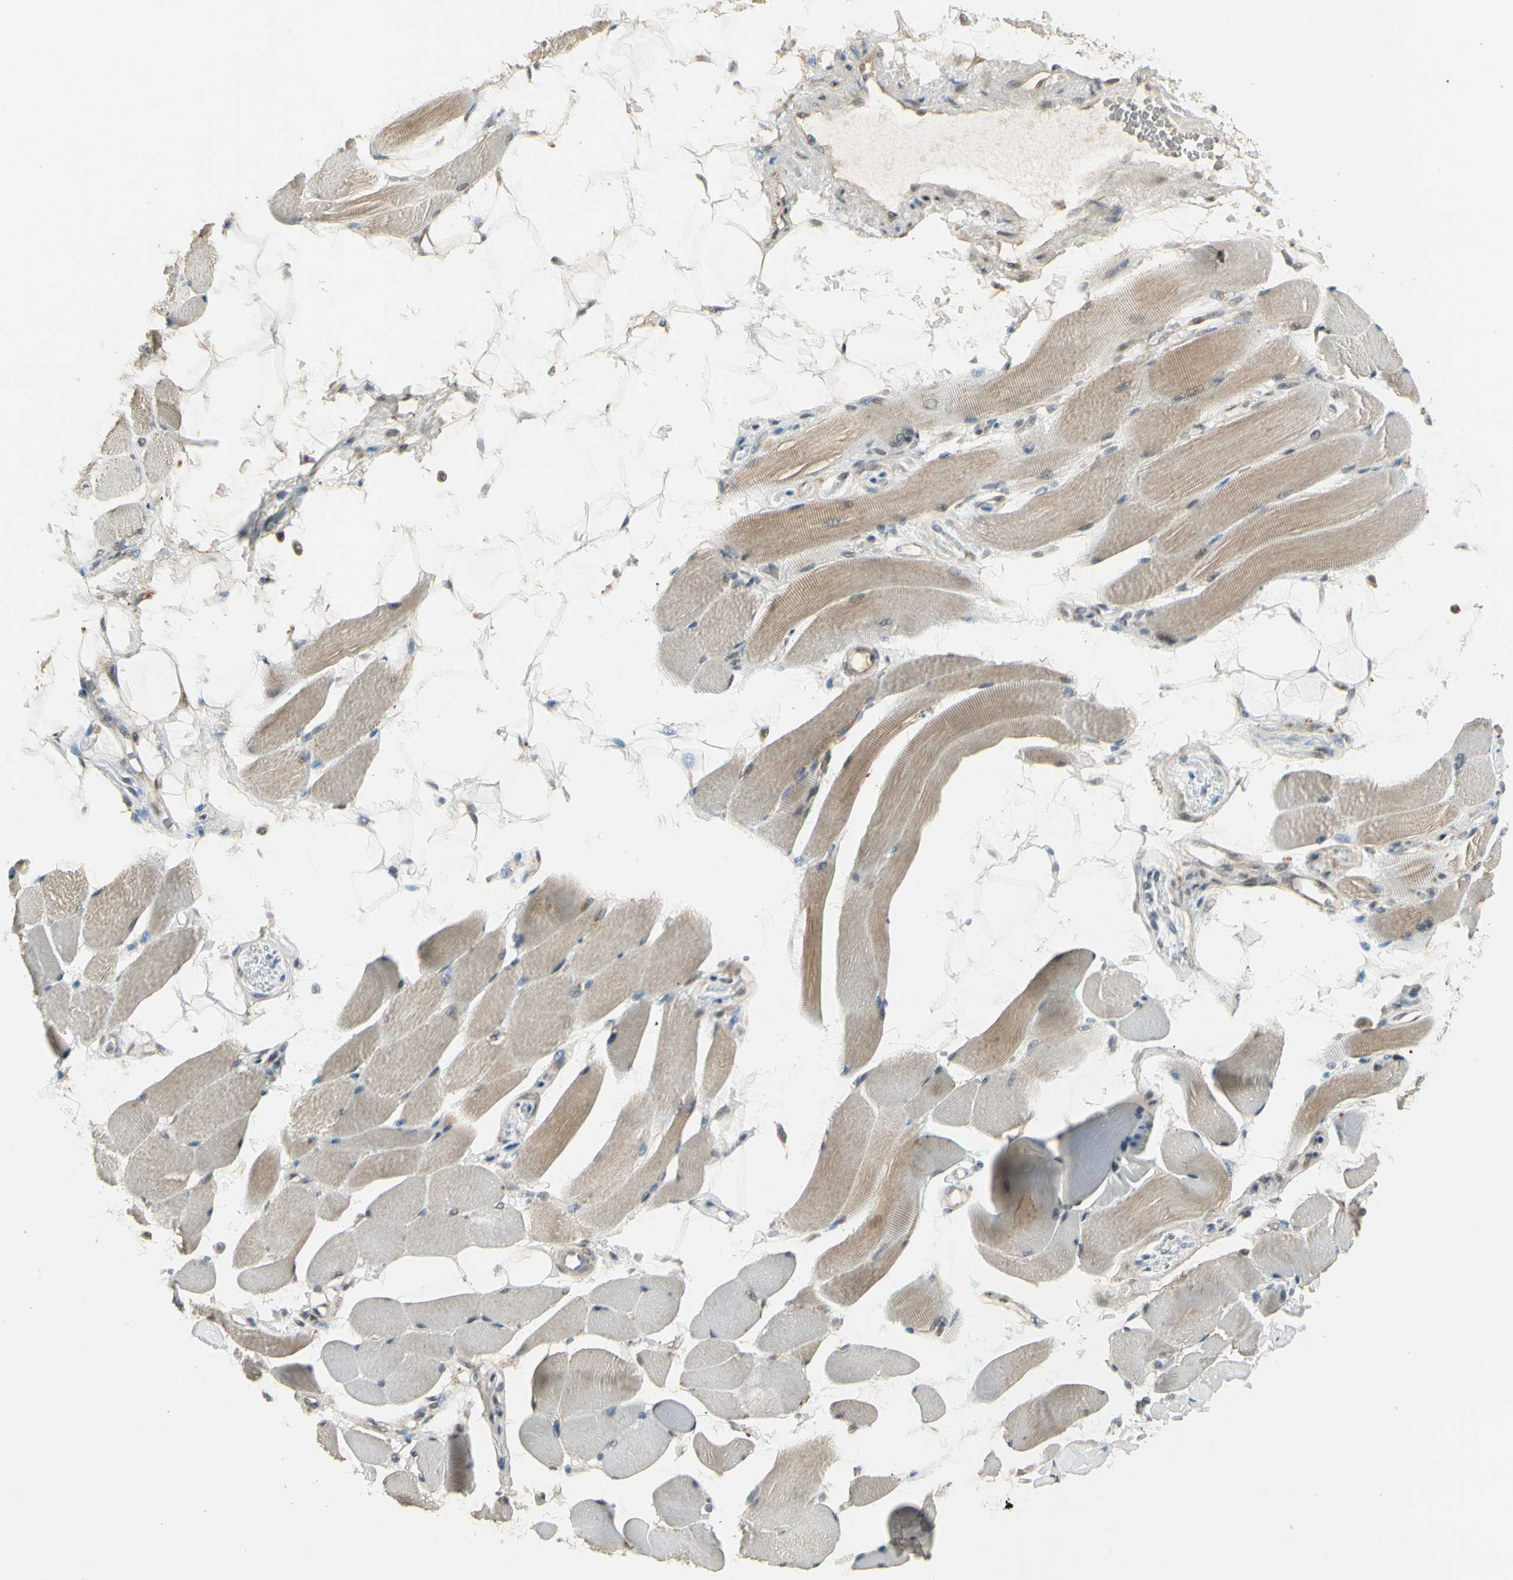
{"staining": {"intensity": "moderate", "quantity": ">75%", "location": "cytoplasmic/membranous"}, "tissue": "skeletal muscle", "cell_type": "Myocytes", "image_type": "normal", "snomed": [{"axis": "morphology", "description": "Normal tissue, NOS"}, {"axis": "topography", "description": "Skeletal muscle"}, {"axis": "topography", "description": "Peripheral nerve tissue"}], "caption": "An immunohistochemistry photomicrograph of normal tissue is shown. Protein staining in brown shows moderate cytoplasmic/membranous positivity in skeletal muscle within myocytes.", "gene": "GTF3A", "patient": {"sex": "female", "age": 84}}